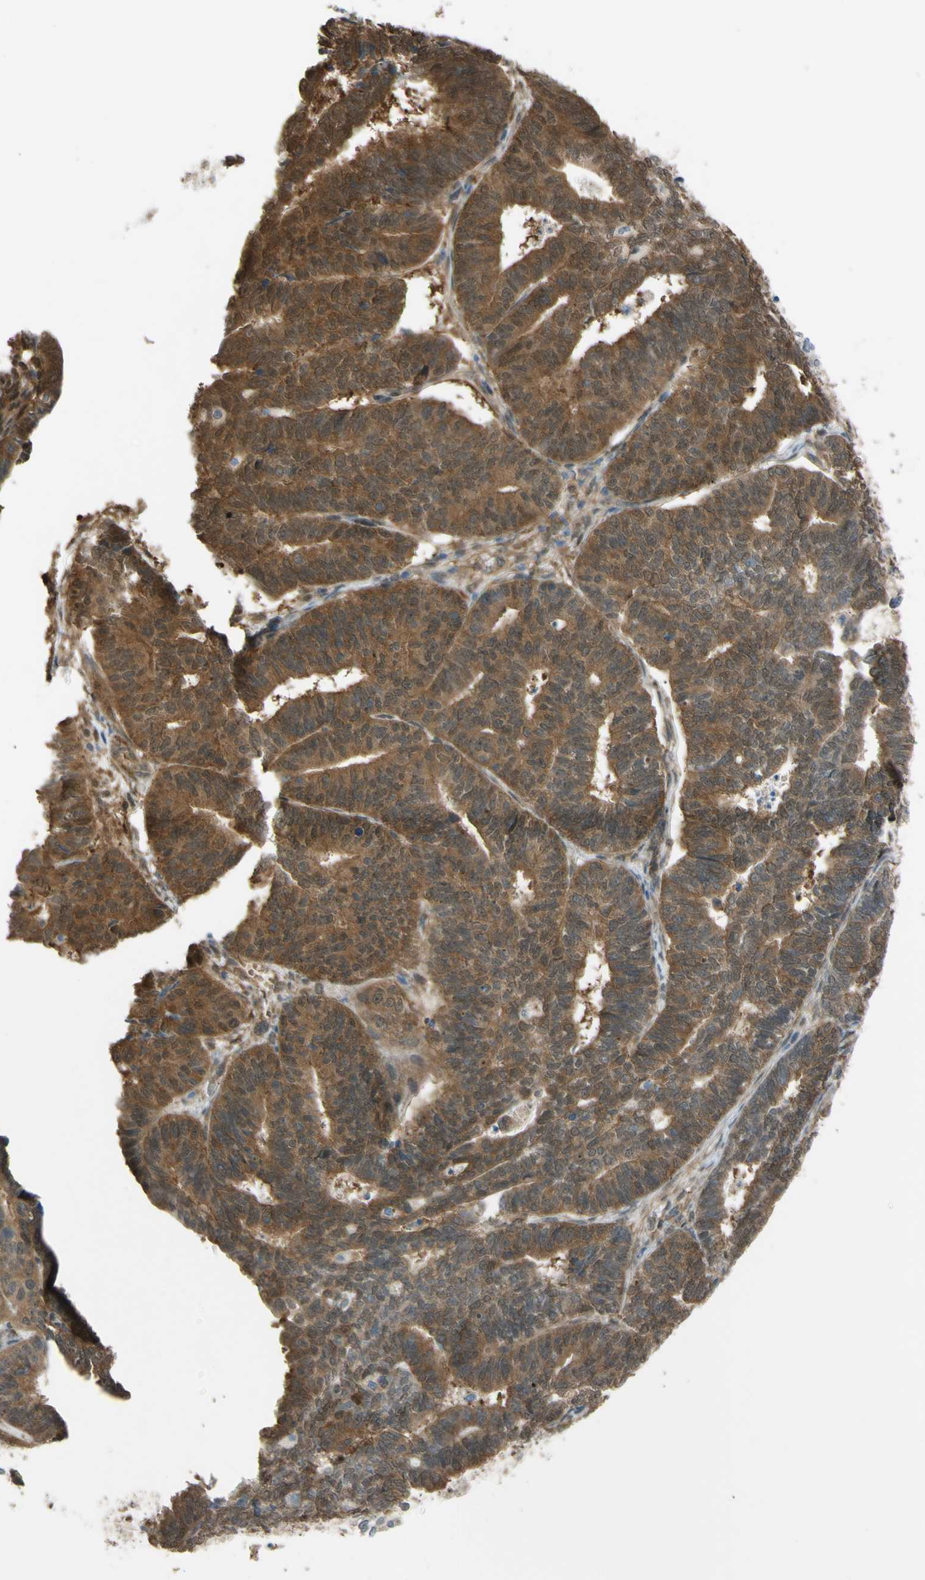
{"staining": {"intensity": "moderate", "quantity": ">75%", "location": "cytoplasmic/membranous"}, "tissue": "endometrial cancer", "cell_type": "Tumor cells", "image_type": "cancer", "snomed": [{"axis": "morphology", "description": "Adenocarcinoma, NOS"}, {"axis": "topography", "description": "Endometrium"}], "caption": "Immunohistochemistry (IHC) staining of endometrial cancer, which reveals medium levels of moderate cytoplasmic/membranous expression in approximately >75% of tumor cells indicating moderate cytoplasmic/membranous protein staining. The staining was performed using DAB (3,3'-diaminobenzidine) (brown) for protein detection and nuclei were counterstained in hematoxylin (blue).", "gene": "YWHAQ", "patient": {"sex": "female", "age": 70}}